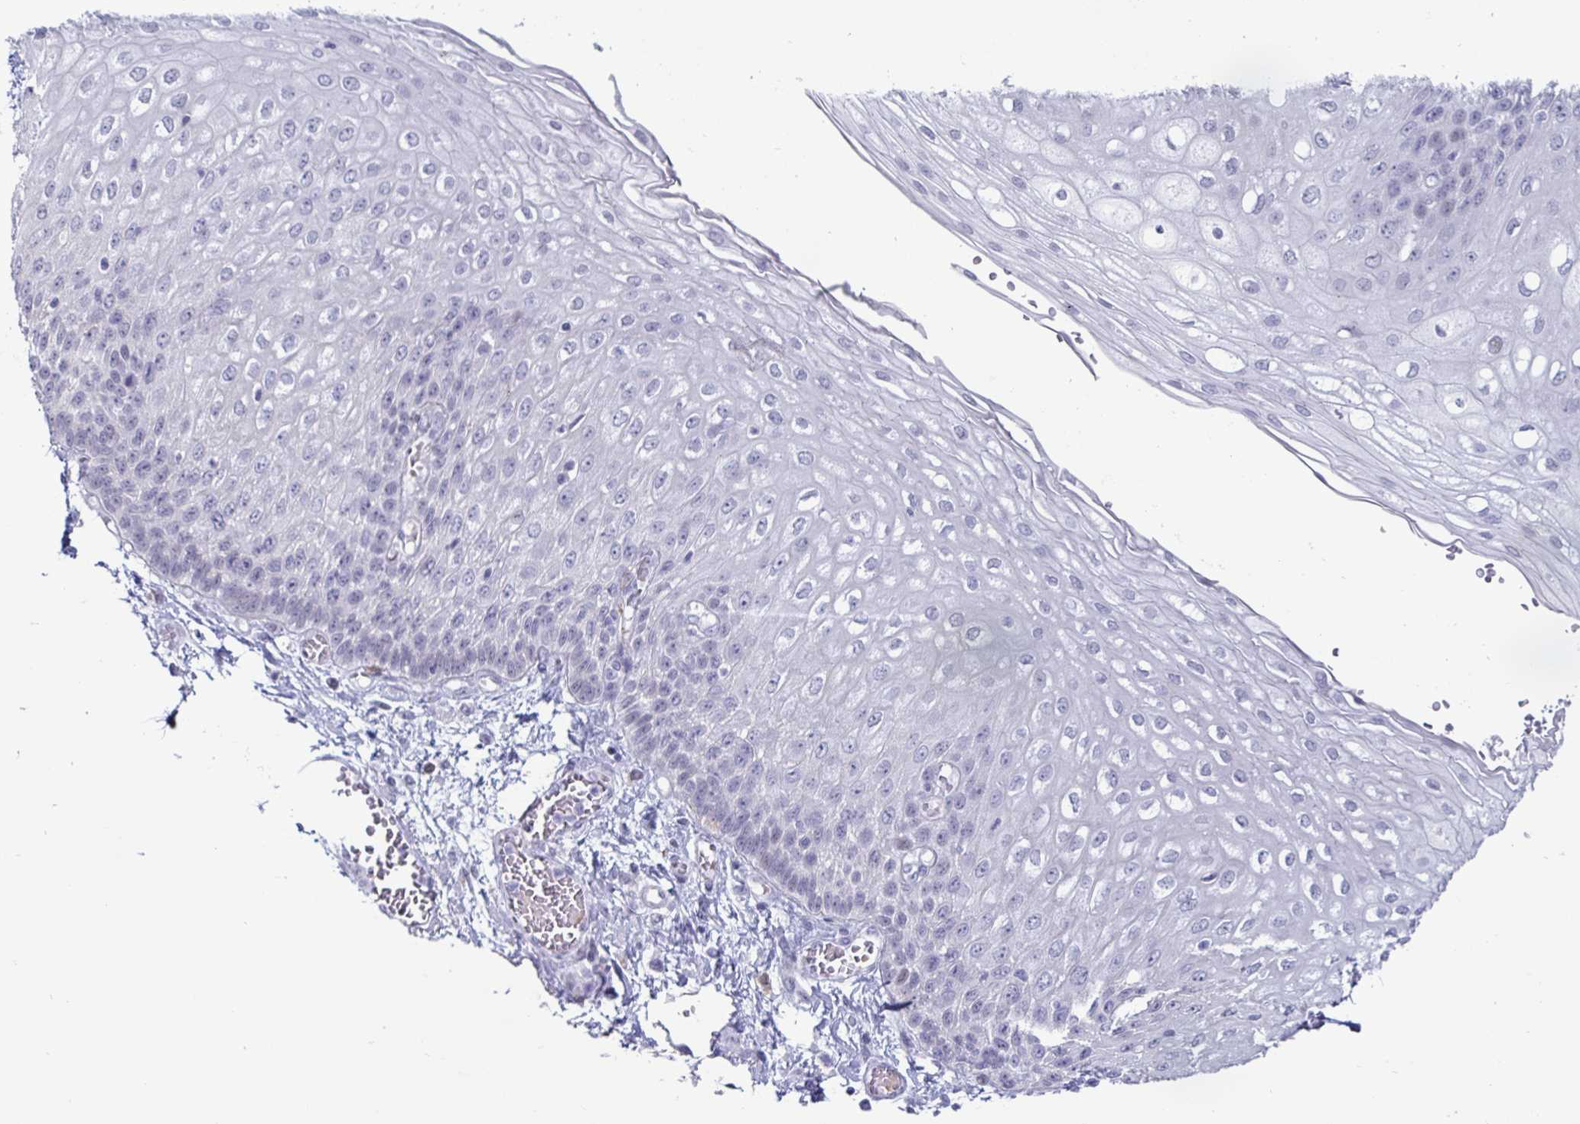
{"staining": {"intensity": "negative", "quantity": "none", "location": "none"}, "tissue": "esophagus", "cell_type": "Squamous epithelial cells", "image_type": "normal", "snomed": [{"axis": "morphology", "description": "Normal tissue, NOS"}, {"axis": "morphology", "description": "Adenocarcinoma, NOS"}, {"axis": "topography", "description": "Esophagus"}], "caption": "The photomicrograph demonstrates no significant expression in squamous epithelial cells of esophagus.", "gene": "OOSP2", "patient": {"sex": "male", "age": 81}}